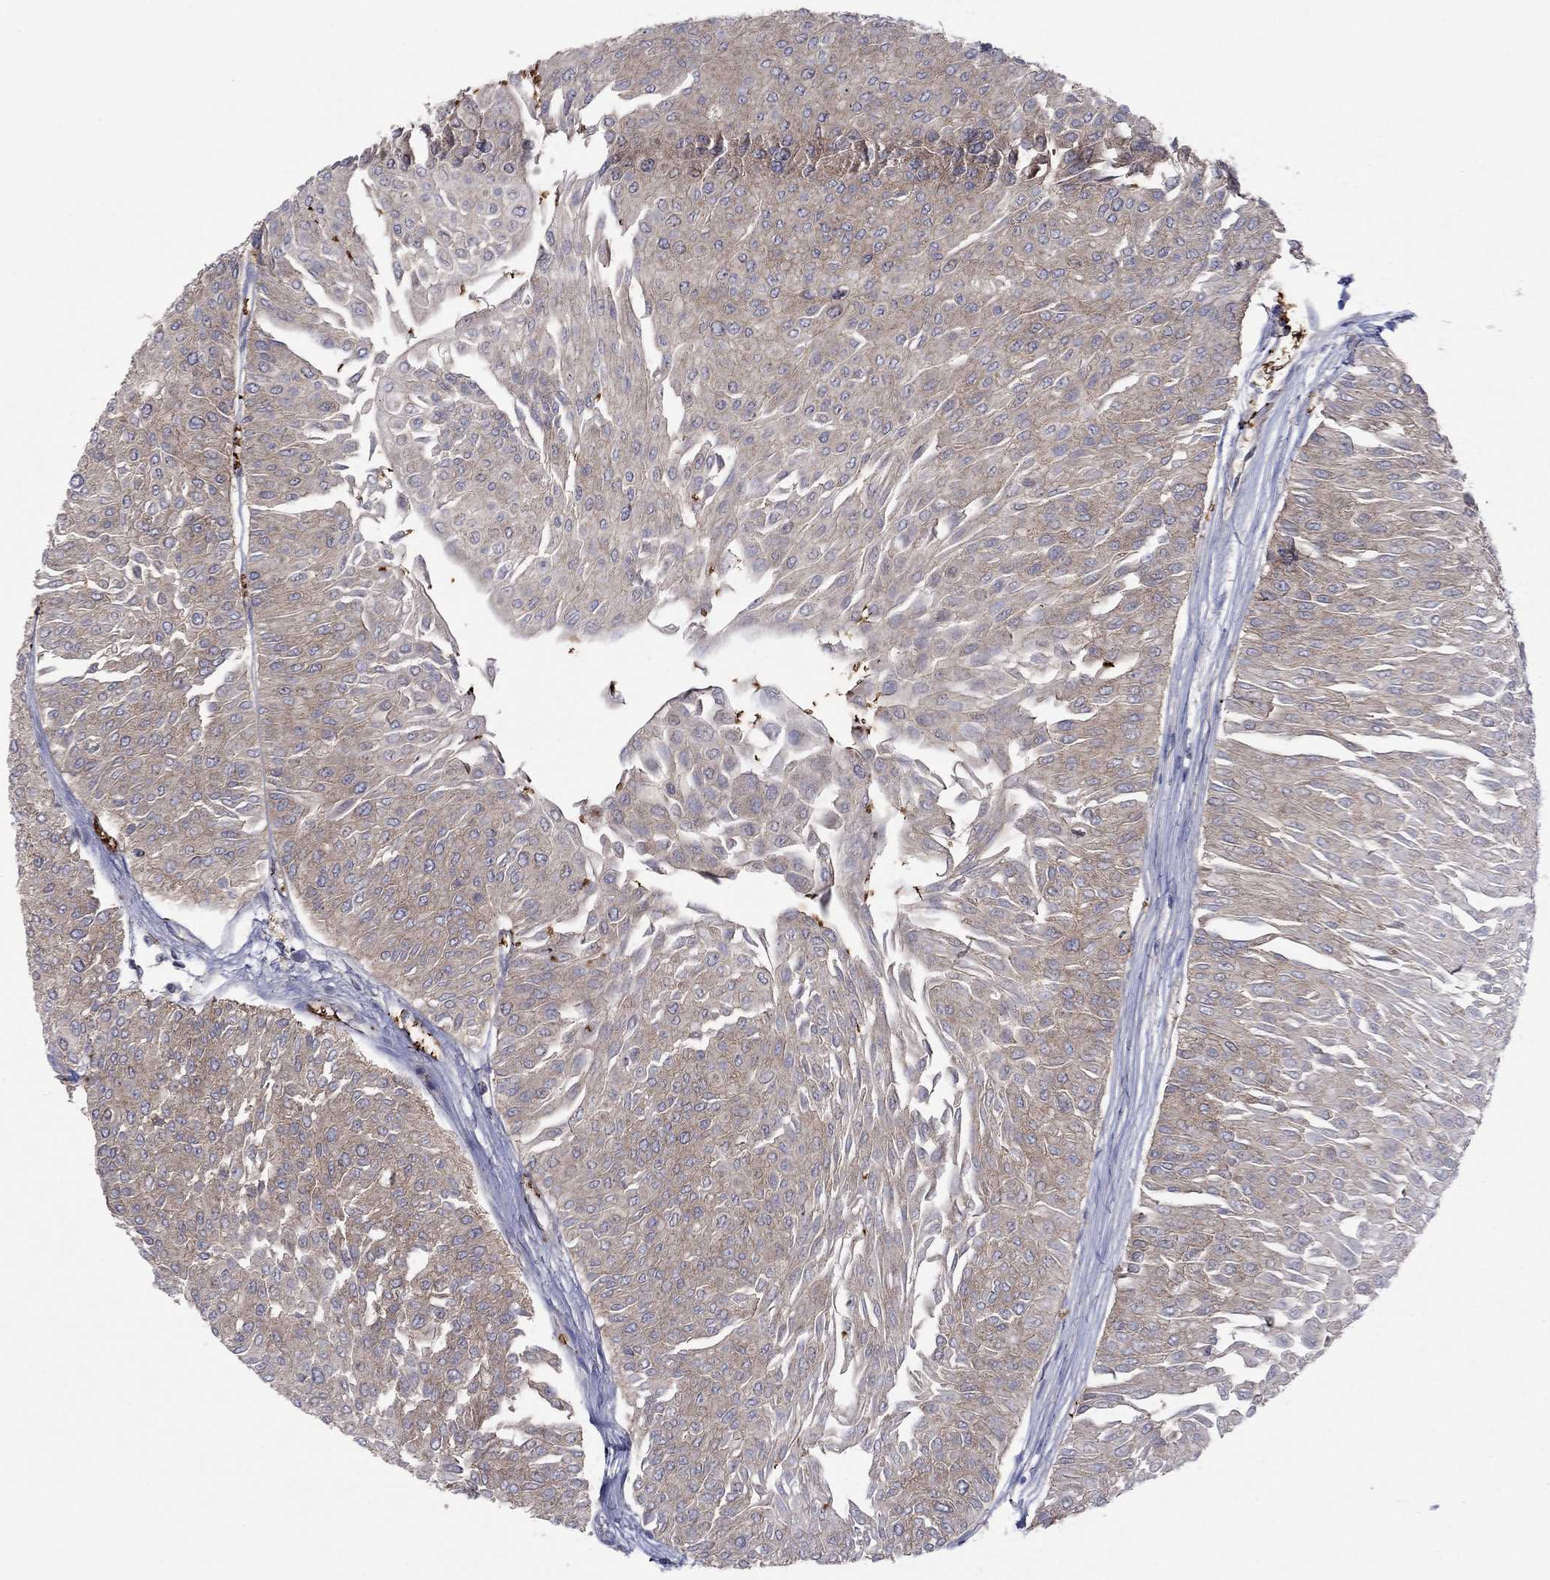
{"staining": {"intensity": "negative", "quantity": "none", "location": "none"}, "tissue": "urothelial cancer", "cell_type": "Tumor cells", "image_type": "cancer", "snomed": [{"axis": "morphology", "description": "Urothelial carcinoma, Low grade"}, {"axis": "topography", "description": "Urinary bladder"}], "caption": "High power microscopy image of an immunohistochemistry (IHC) photomicrograph of urothelial cancer, revealing no significant staining in tumor cells.", "gene": "RNF123", "patient": {"sex": "male", "age": 67}}